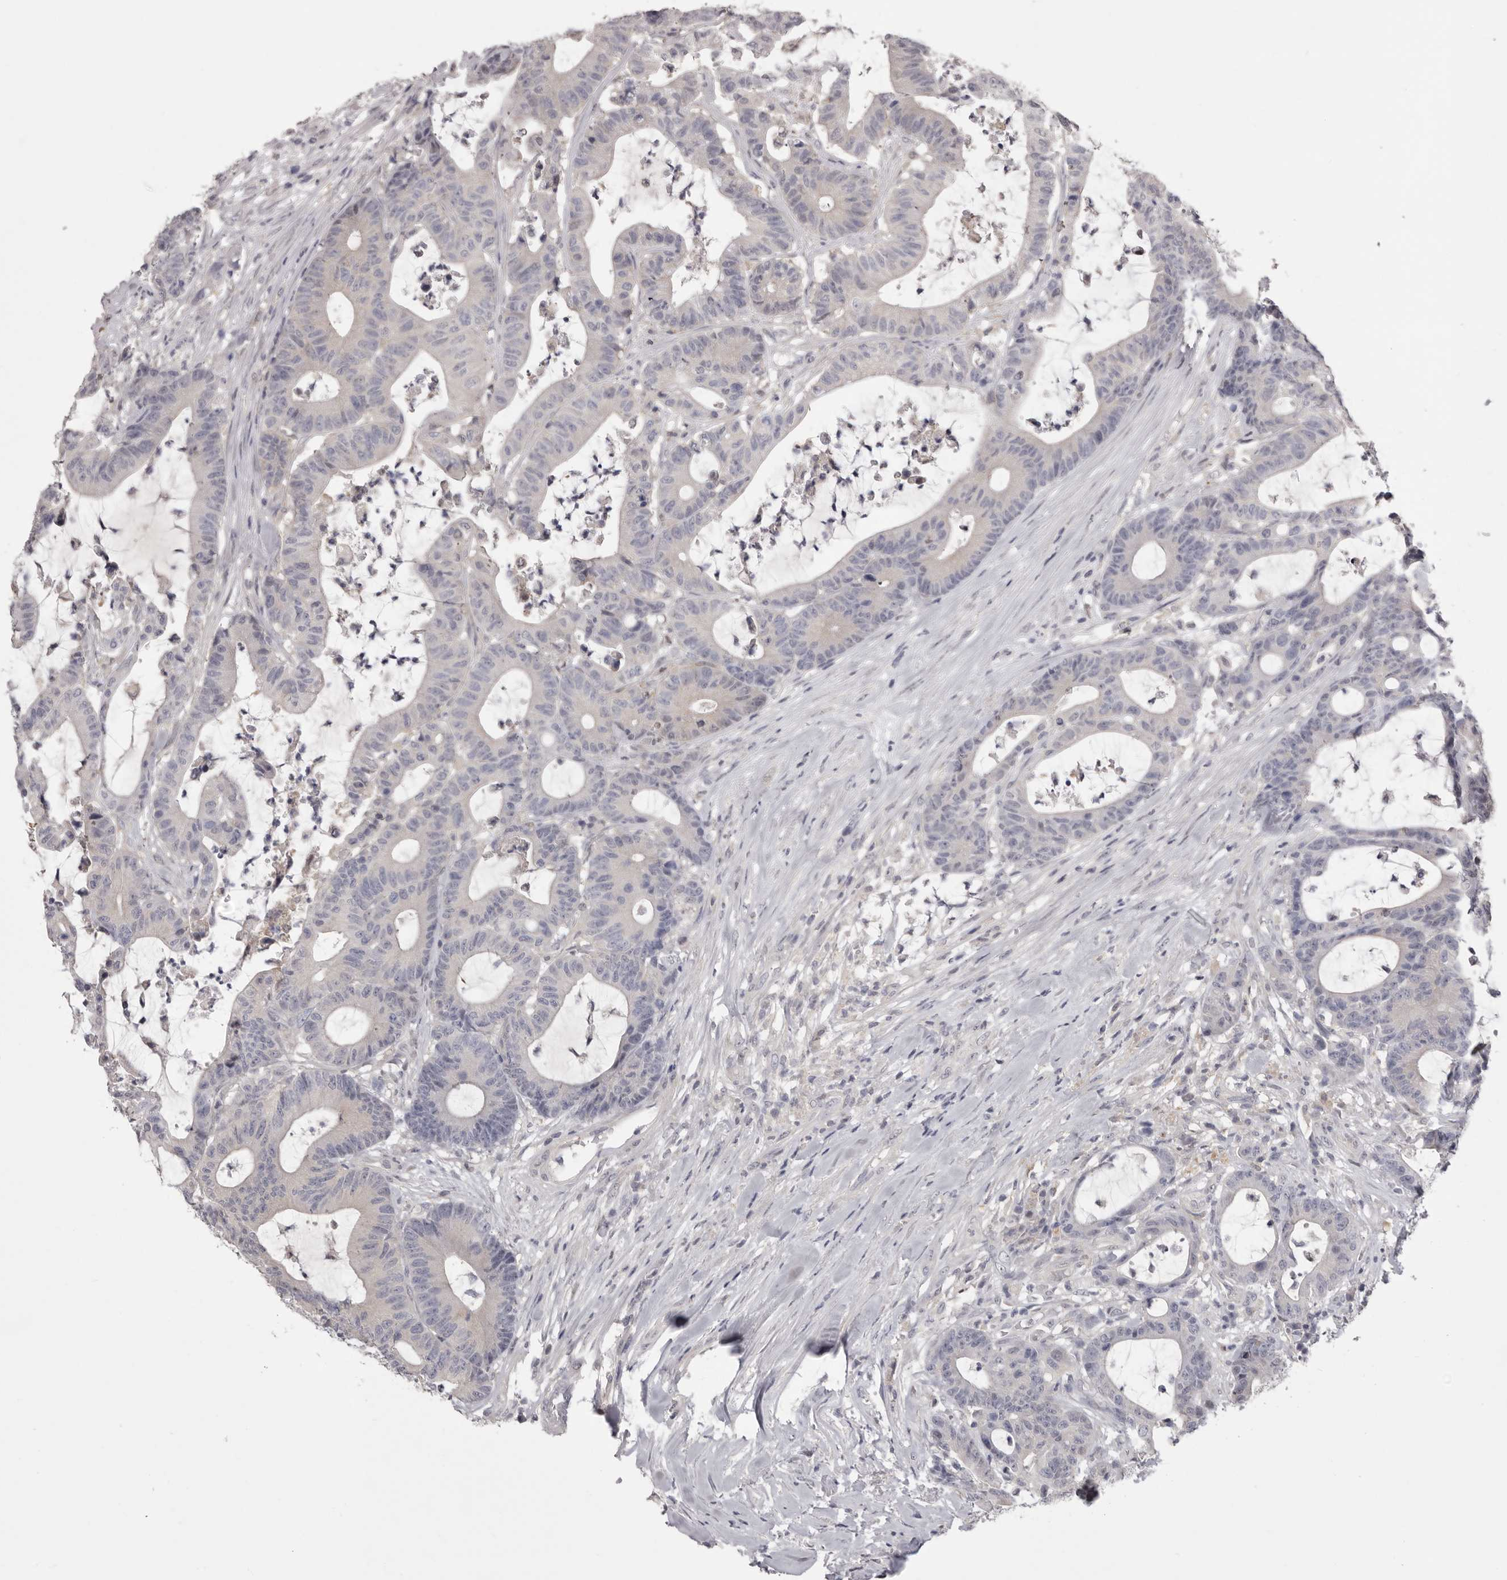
{"staining": {"intensity": "negative", "quantity": "none", "location": "none"}, "tissue": "colorectal cancer", "cell_type": "Tumor cells", "image_type": "cancer", "snomed": [{"axis": "morphology", "description": "Adenocarcinoma, NOS"}, {"axis": "topography", "description": "Colon"}], "caption": "Tumor cells are negative for protein expression in human colorectal cancer.", "gene": "MDH1", "patient": {"sex": "female", "age": 84}}